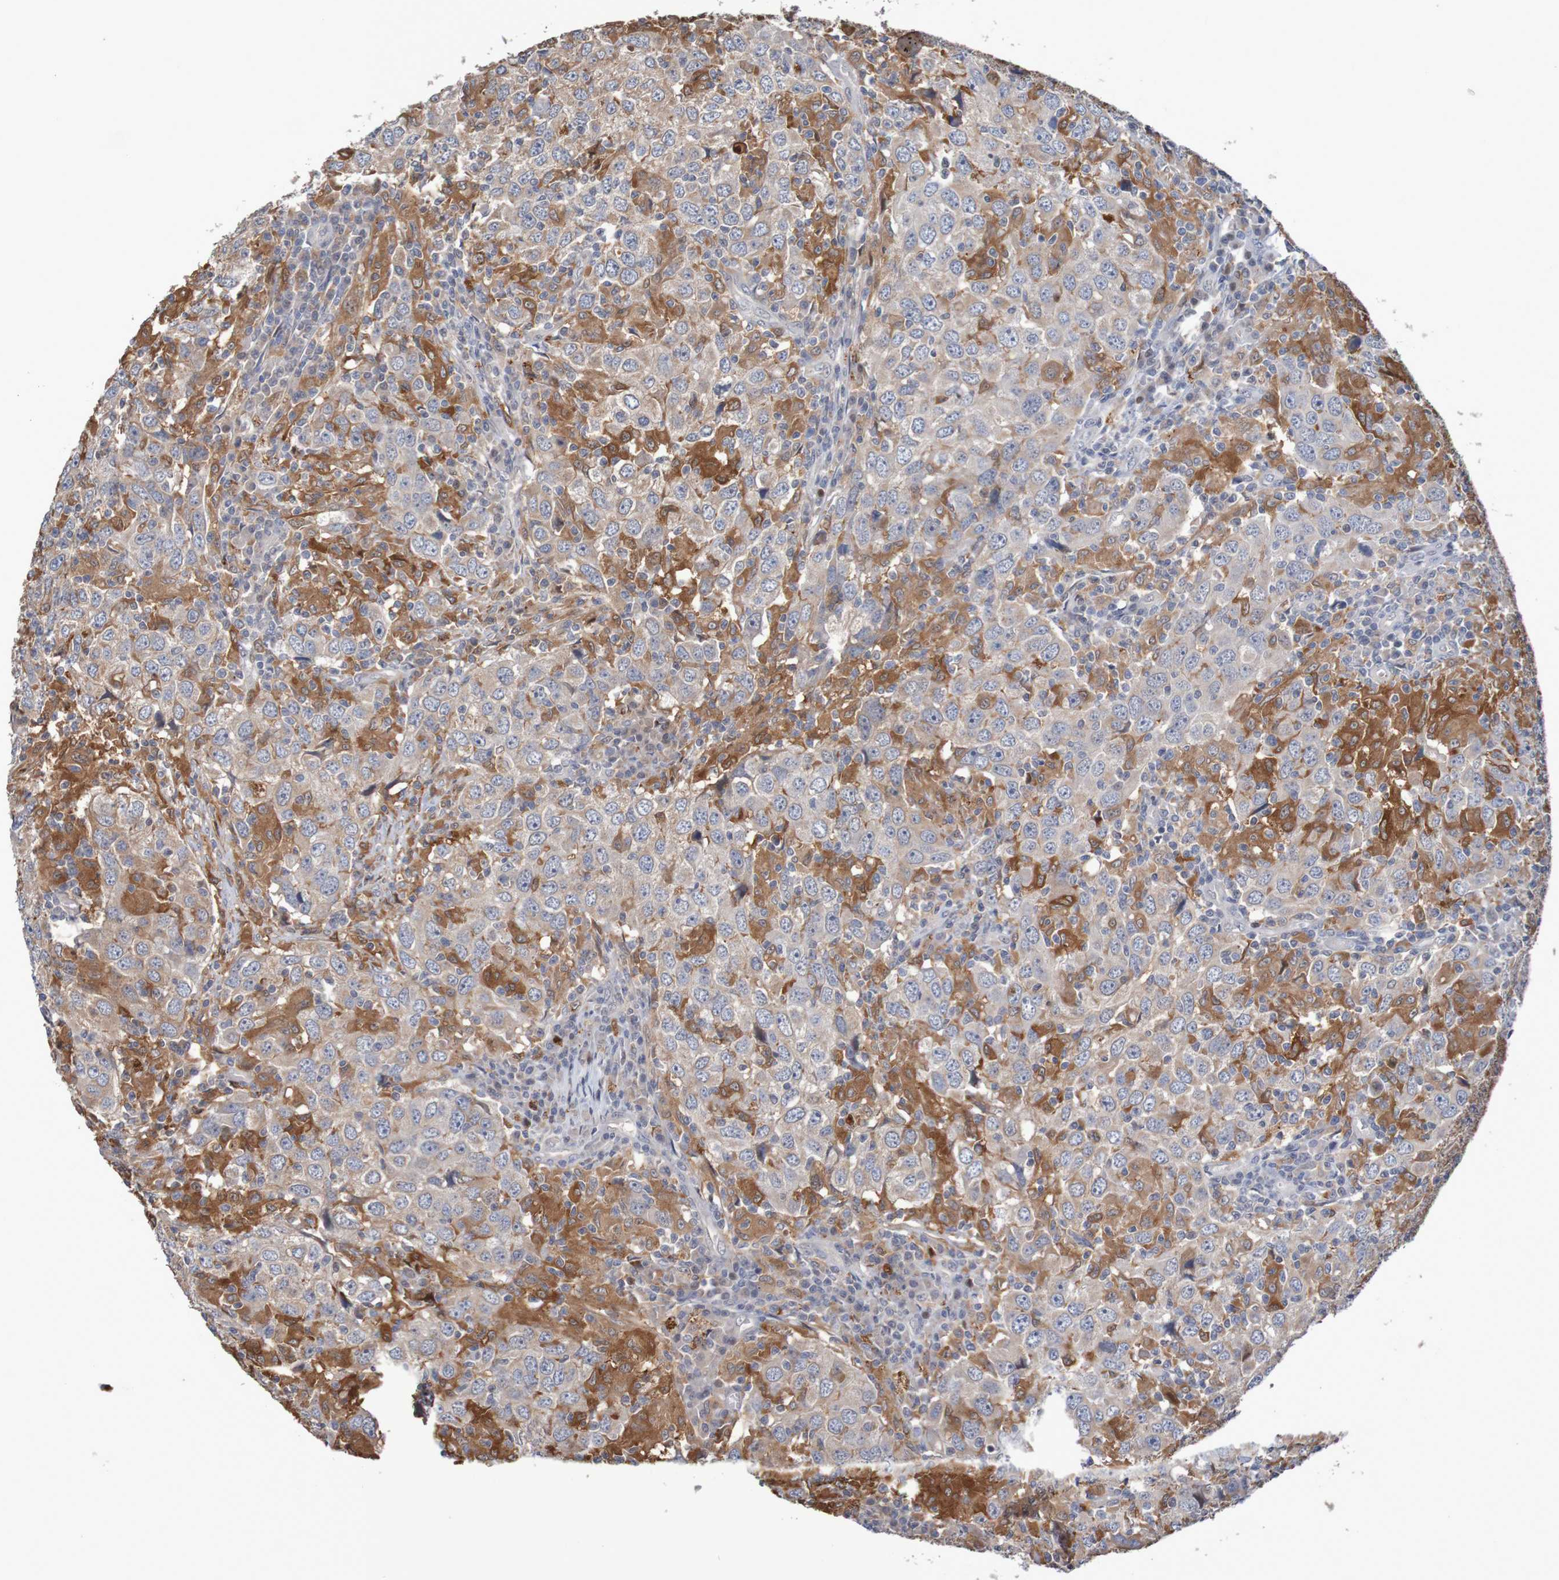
{"staining": {"intensity": "negative", "quantity": "none", "location": "none"}, "tissue": "head and neck cancer", "cell_type": "Tumor cells", "image_type": "cancer", "snomed": [{"axis": "morphology", "description": "Adenocarcinoma, NOS"}, {"axis": "topography", "description": "Salivary gland"}, {"axis": "topography", "description": "Head-Neck"}], "caption": "There is no significant positivity in tumor cells of head and neck cancer.", "gene": "FBP2", "patient": {"sex": "female", "age": 65}}